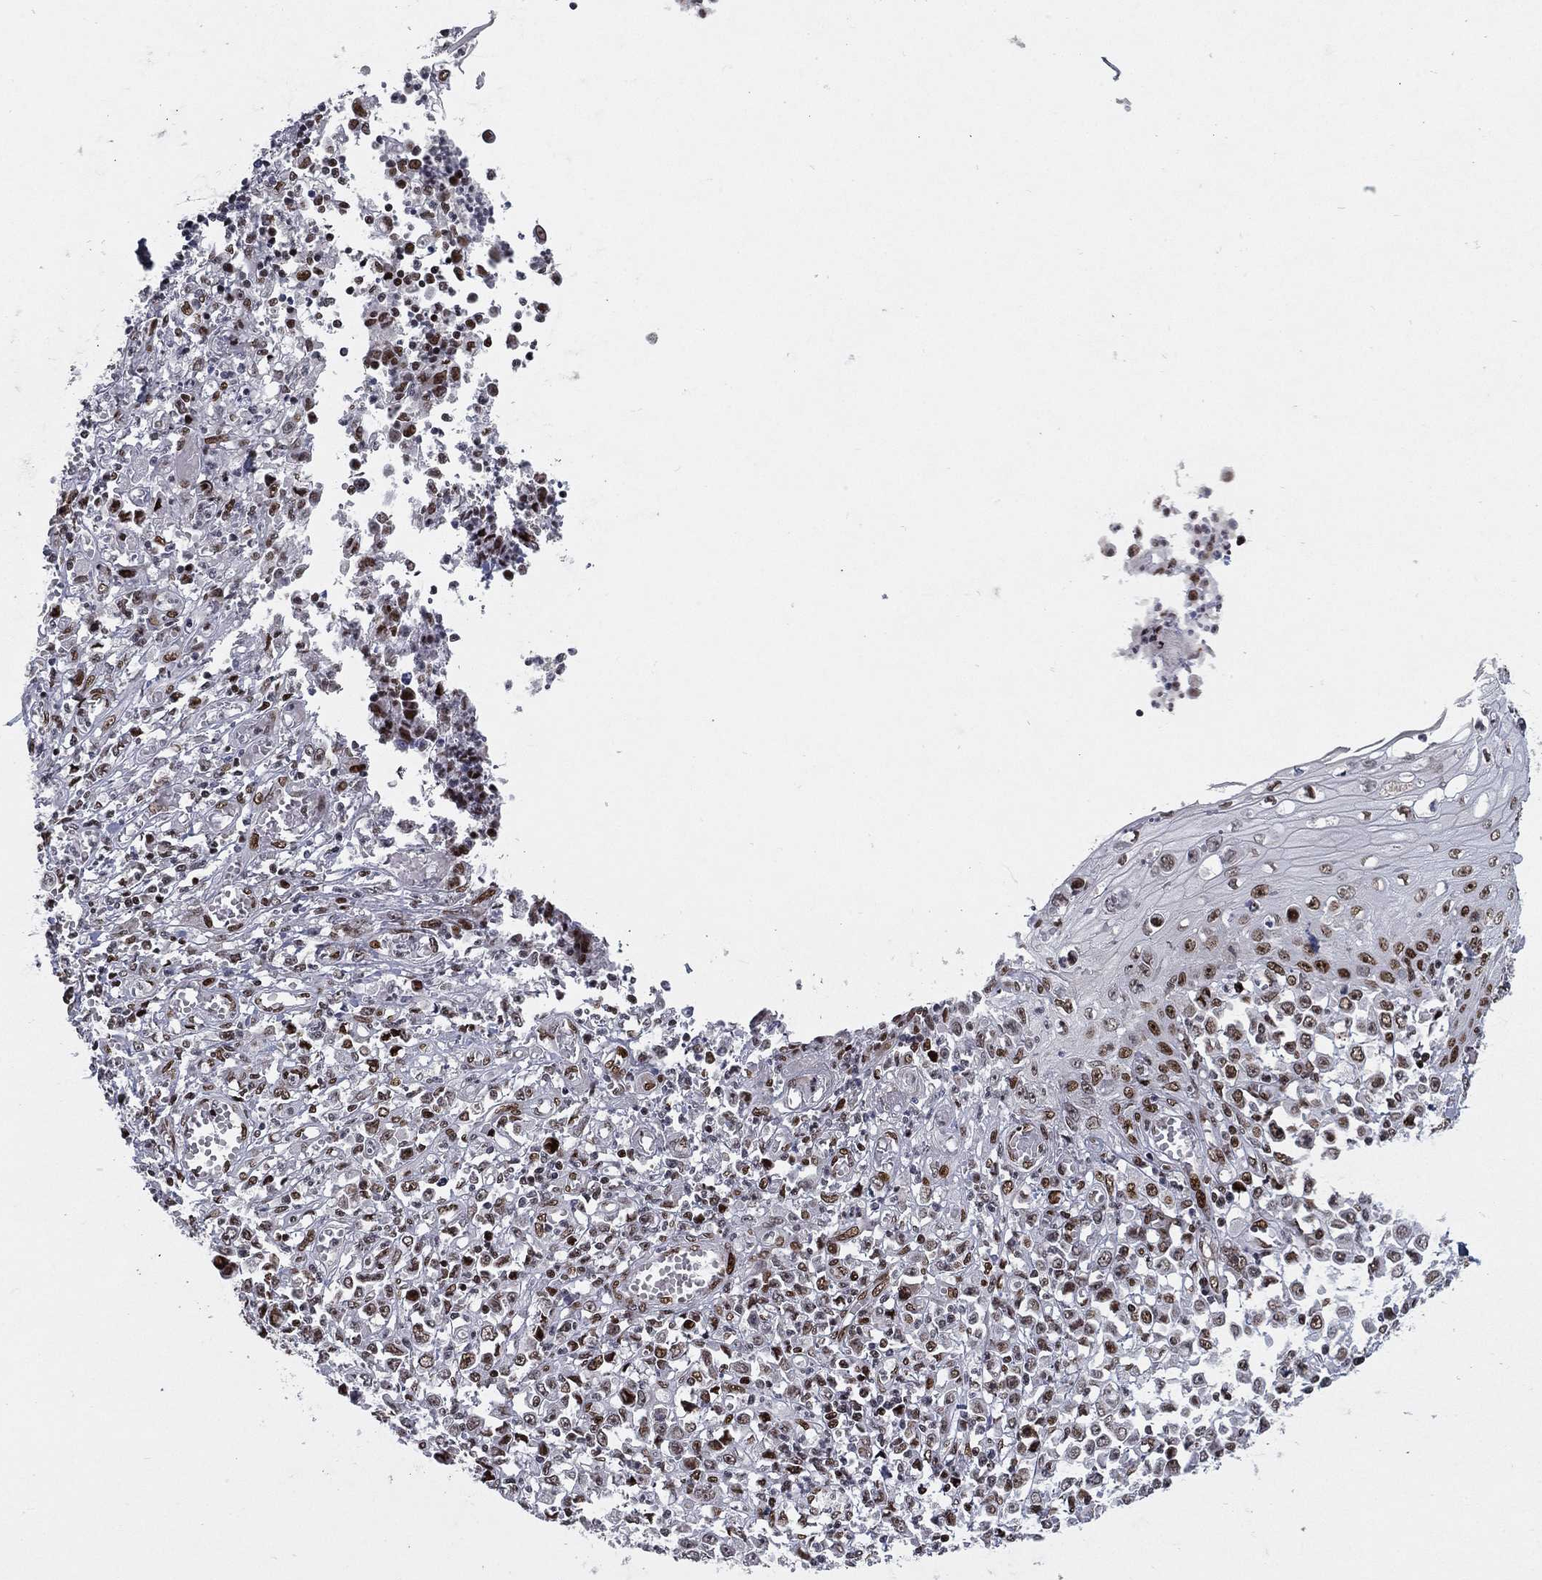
{"staining": {"intensity": "moderate", "quantity": "<25%", "location": "nuclear"}, "tissue": "stomach cancer", "cell_type": "Tumor cells", "image_type": "cancer", "snomed": [{"axis": "morphology", "description": "Adenocarcinoma, NOS"}, {"axis": "topography", "description": "Stomach, upper"}], "caption": "Protein staining shows moderate nuclear staining in approximately <25% of tumor cells in adenocarcinoma (stomach).", "gene": "RTF1", "patient": {"sex": "male", "age": 70}}